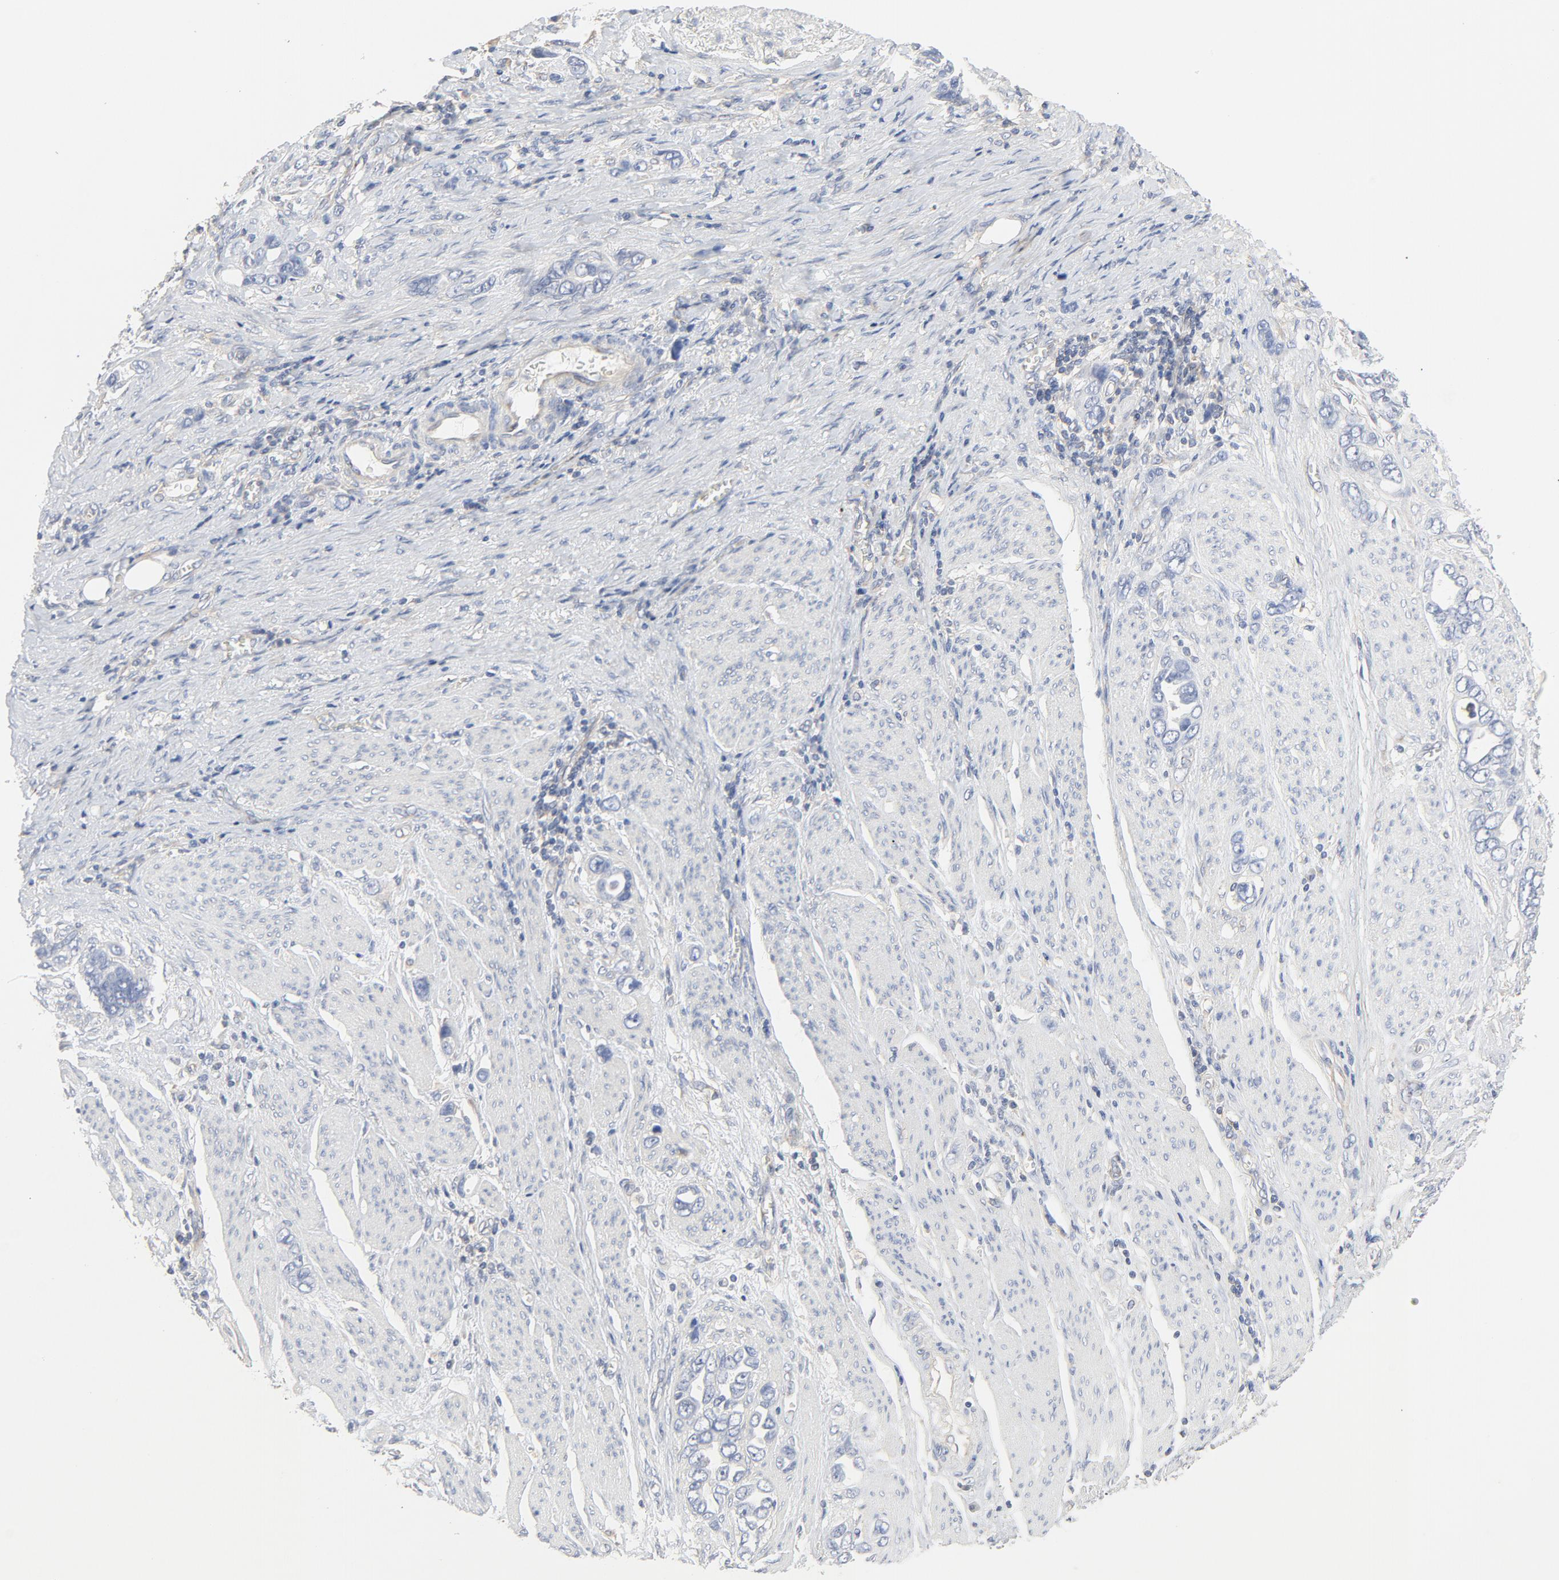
{"staining": {"intensity": "negative", "quantity": "none", "location": "none"}, "tissue": "stomach cancer", "cell_type": "Tumor cells", "image_type": "cancer", "snomed": [{"axis": "morphology", "description": "Adenocarcinoma, NOS"}, {"axis": "topography", "description": "Stomach"}], "caption": "The micrograph reveals no staining of tumor cells in adenocarcinoma (stomach).", "gene": "RABEP1", "patient": {"sex": "male", "age": 78}}